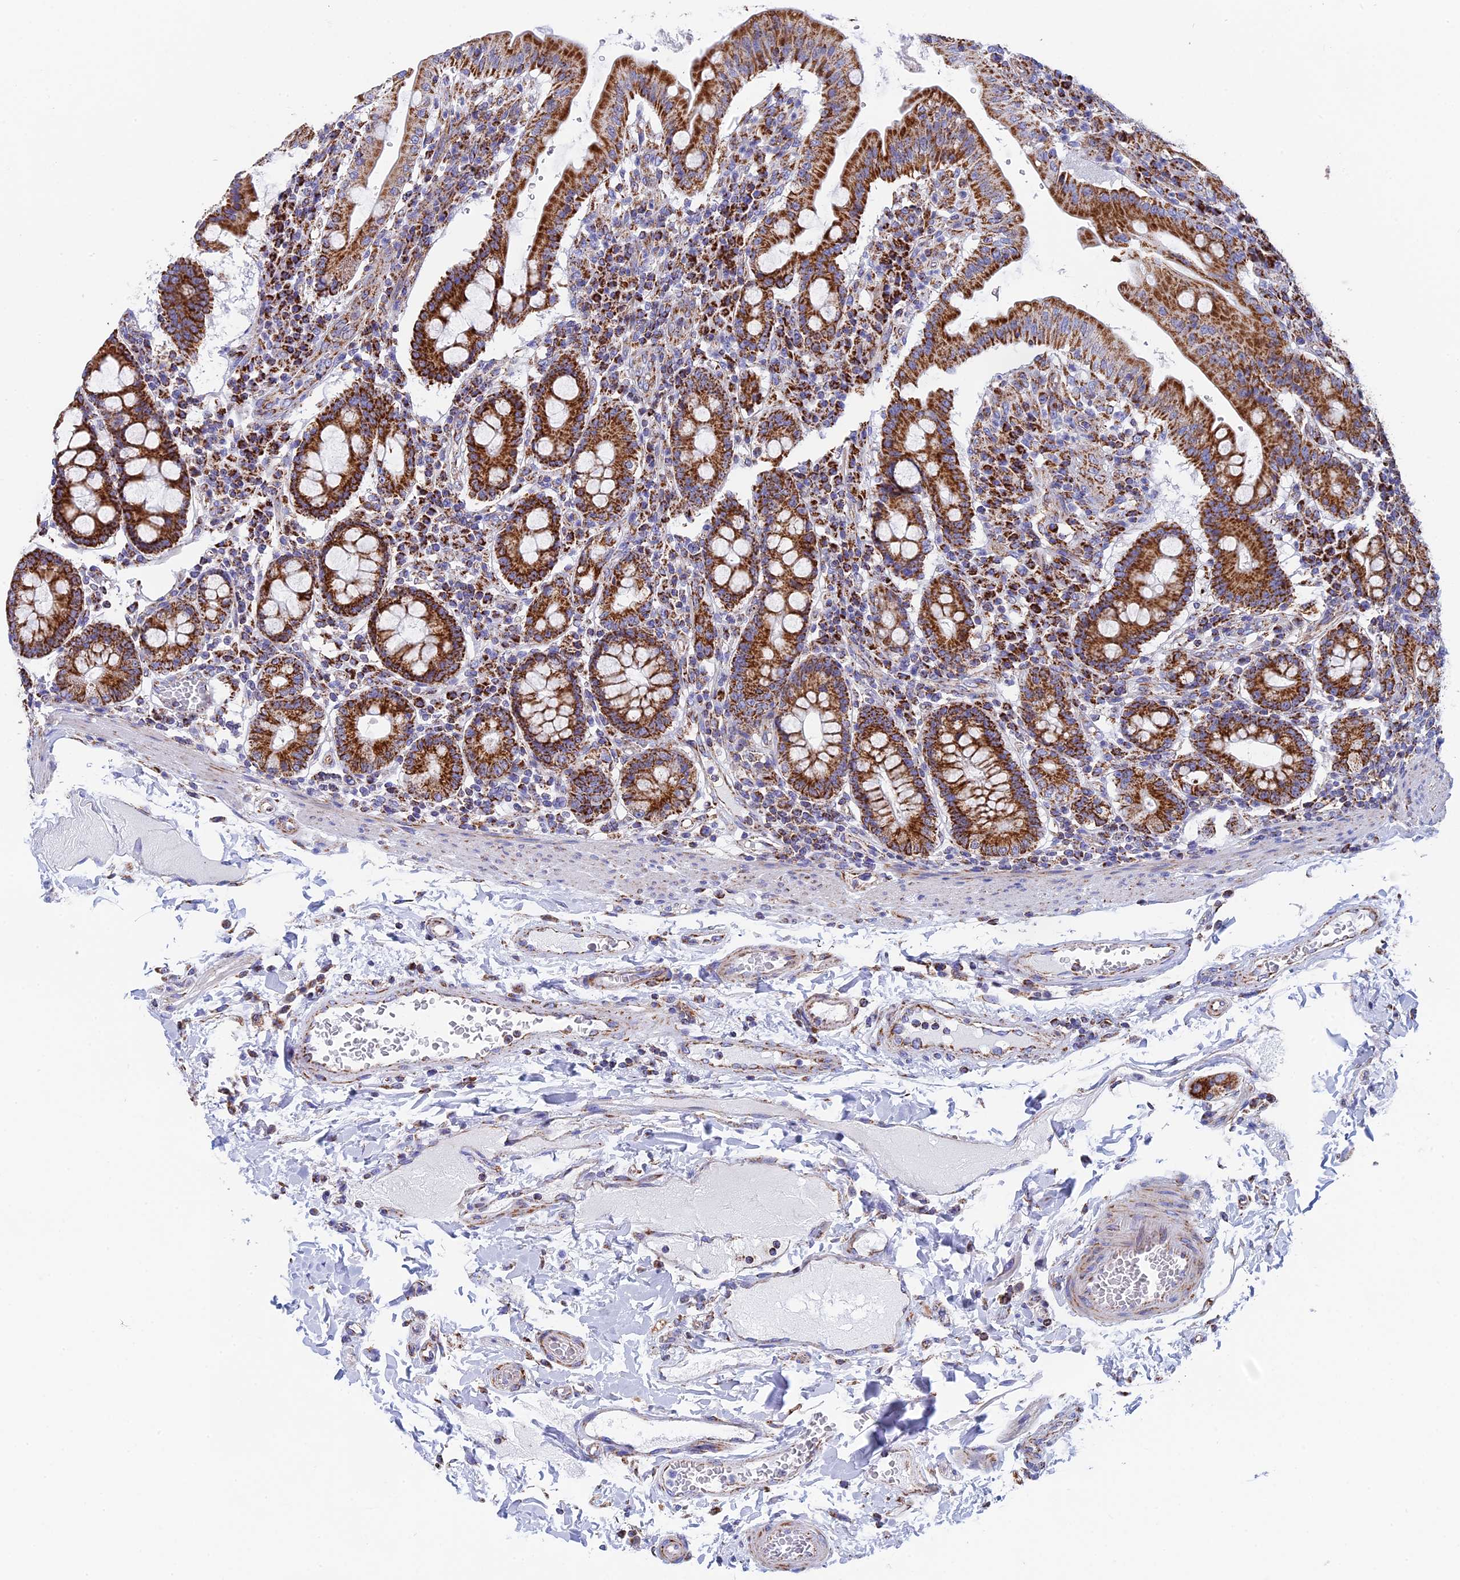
{"staining": {"intensity": "strong", "quantity": ">75%", "location": "cytoplasmic/membranous"}, "tissue": "duodenum", "cell_type": "Glandular cells", "image_type": "normal", "snomed": [{"axis": "morphology", "description": "Normal tissue, NOS"}, {"axis": "morphology", "description": "Adenocarcinoma, NOS"}, {"axis": "topography", "description": "Pancreas"}, {"axis": "topography", "description": "Duodenum"}], "caption": "IHC image of unremarkable human duodenum stained for a protein (brown), which displays high levels of strong cytoplasmic/membranous positivity in approximately >75% of glandular cells.", "gene": "NDUFA5", "patient": {"sex": "male", "age": 50}}